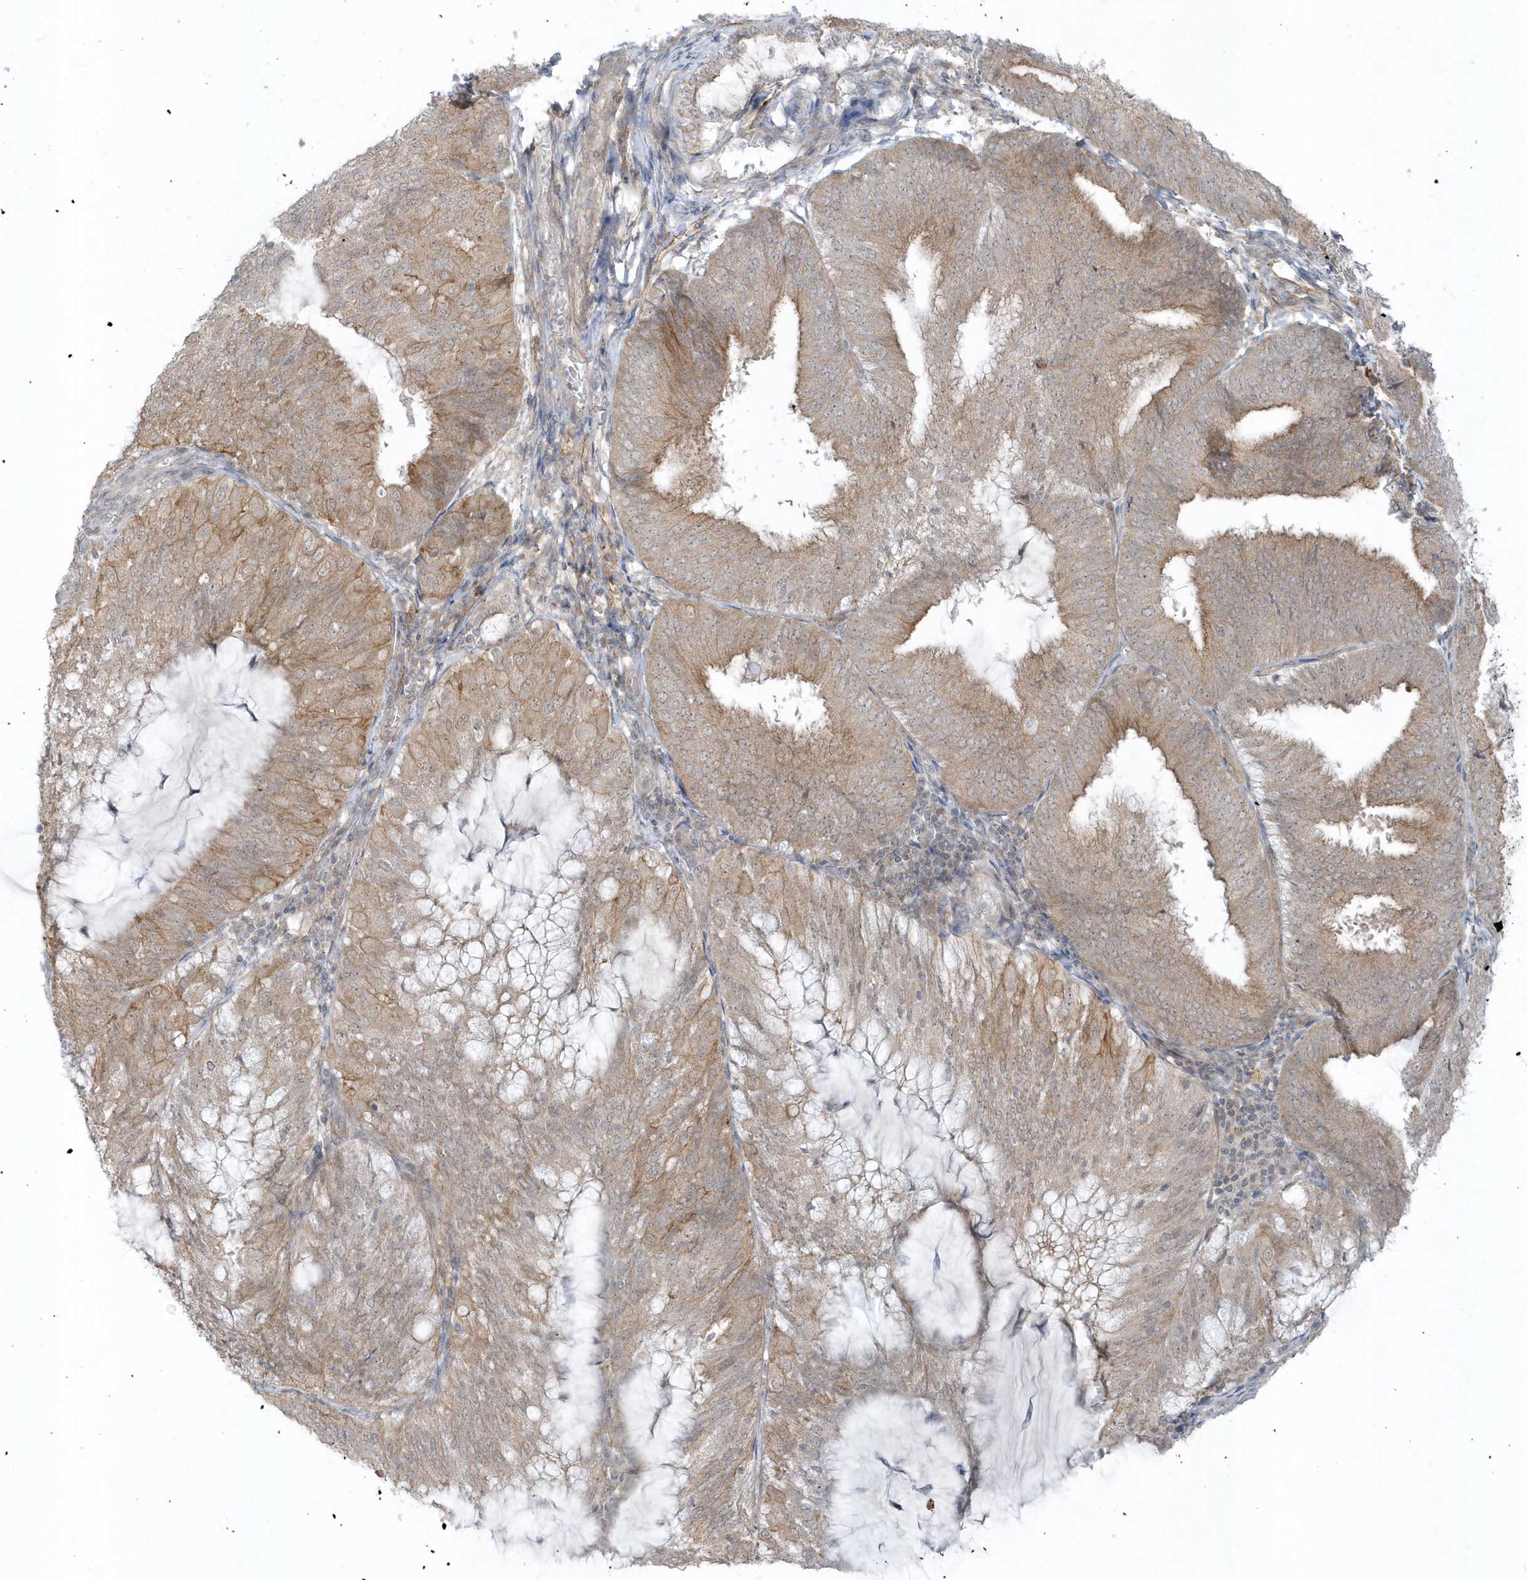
{"staining": {"intensity": "weak", "quantity": "25%-75%", "location": "cytoplasmic/membranous"}, "tissue": "endometrial cancer", "cell_type": "Tumor cells", "image_type": "cancer", "snomed": [{"axis": "morphology", "description": "Adenocarcinoma, NOS"}, {"axis": "topography", "description": "Endometrium"}], "caption": "This histopathology image shows immunohistochemistry staining of endometrial adenocarcinoma, with low weak cytoplasmic/membranous staining in about 25%-75% of tumor cells.", "gene": "PARD3B", "patient": {"sex": "female", "age": 81}}